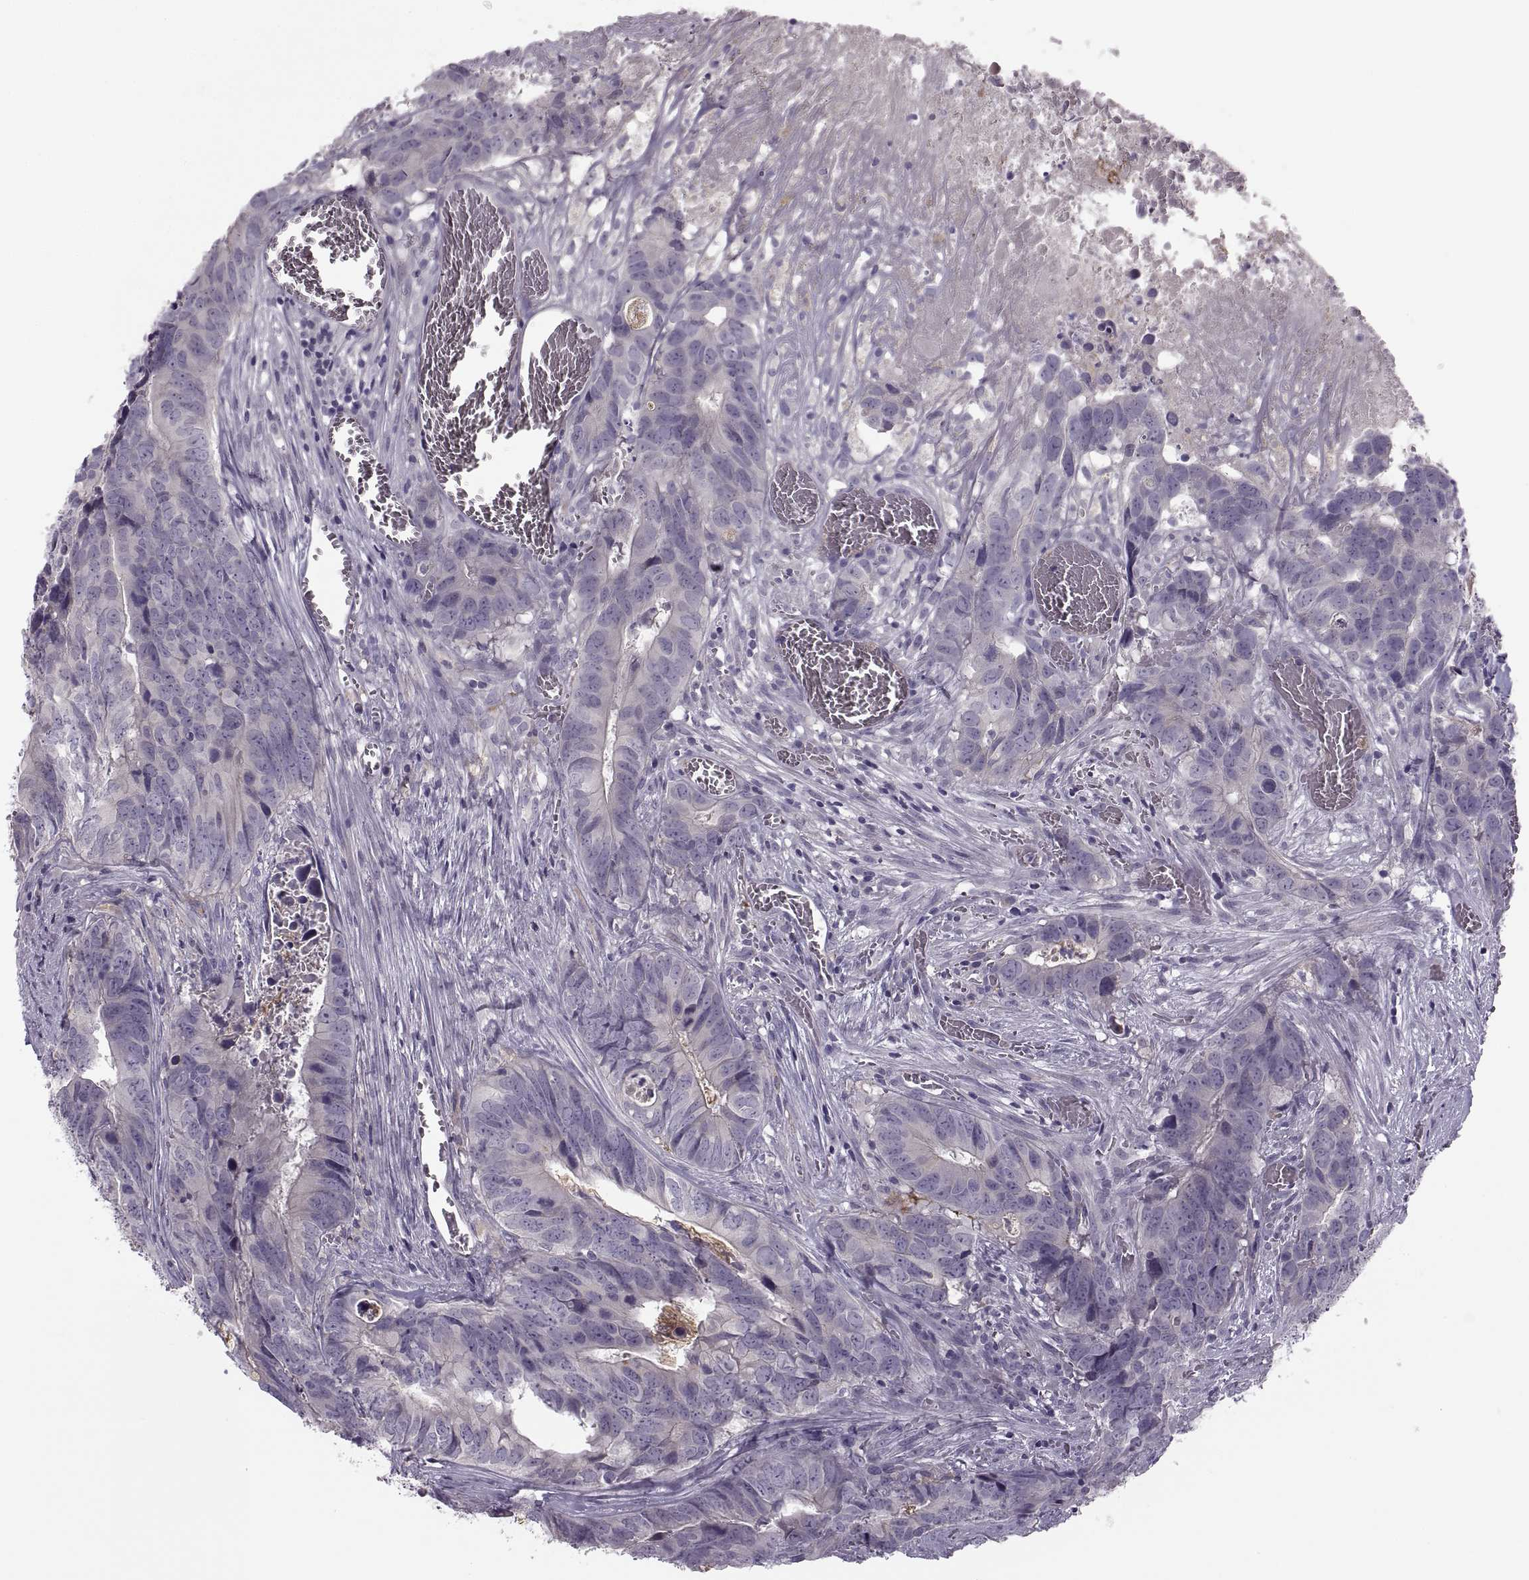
{"staining": {"intensity": "negative", "quantity": "none", "location": "none"}, "tissue": "colorectal cancer", "cell_type": "Tumor cells", "image_type": "cancer", "snomed": [{"axis": "morphology", "description": "Adenocarcinoma, NOS"}, {"axis": "topography", "description": "Colon"}], "caption": "DAB (3,3'-diaminobenzidine) immunohistochemical staining of colorectal cancer (adenocarcinoma) displays no significant positivity in tumor cells.", "gene": "H2AP", "patient": {"sex": "female", "age": 82}}